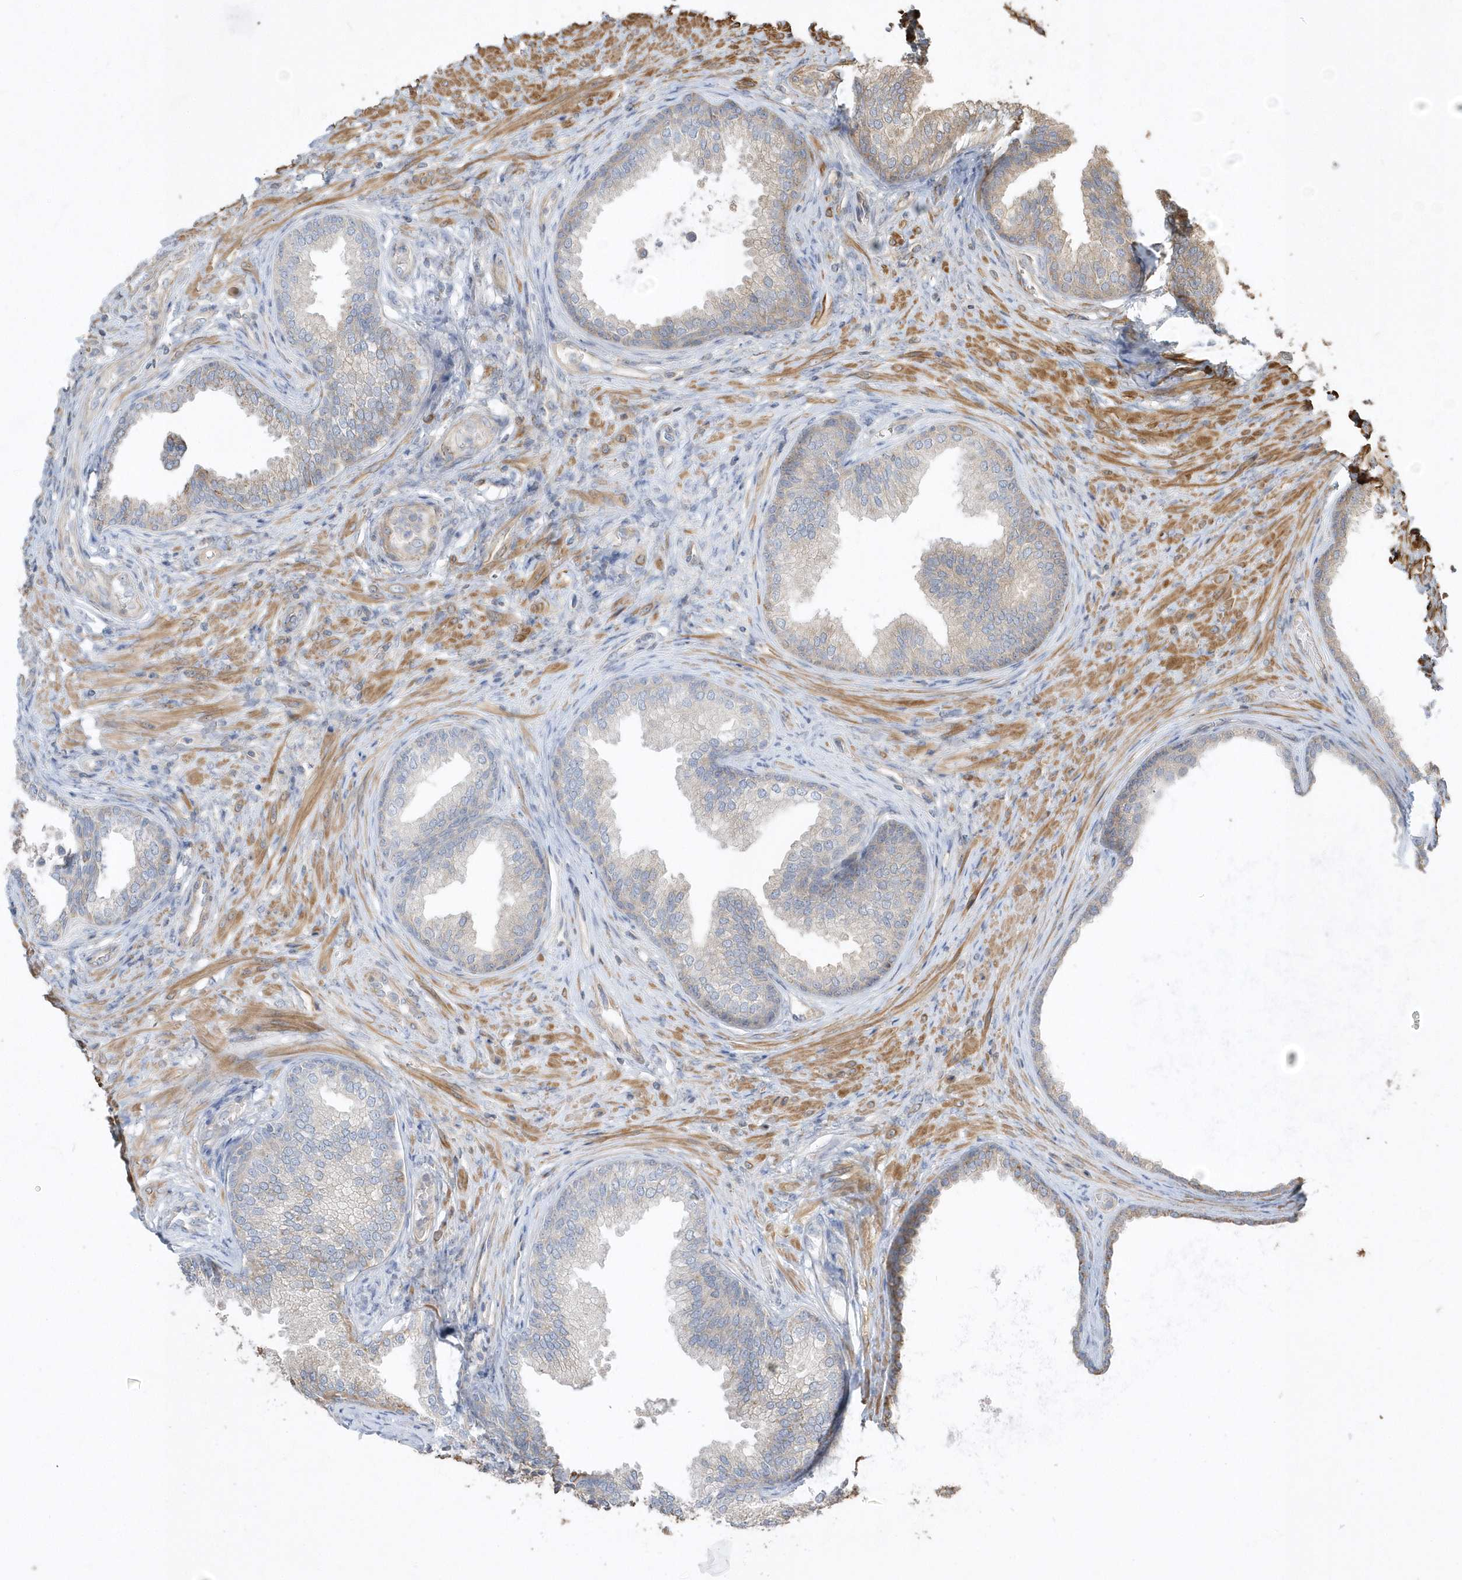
{"staining": {"intensity": "moderate", "quantity": "<25%", "location": "cytoplasmic/membranous"}, "tissue": "prostate", "cell_type": "Glandular cells", "image_type": "normal", "snomed": [{"axis": "morphology", "description": "Normal tissue, NOS"}, {"axis": "topography", "description": "Prostate"}], "caption": "Protein analysis of unremarkable prostate demonstrates moderate cytoplasmic/membranous expression in approximately <25% of glandular cells. Immunohistochemistry (ihc) stains the protein in brown and the nuclei are stained blue.", "gene": "SENP8", "patient": {"sex": "male", "age": 76}}